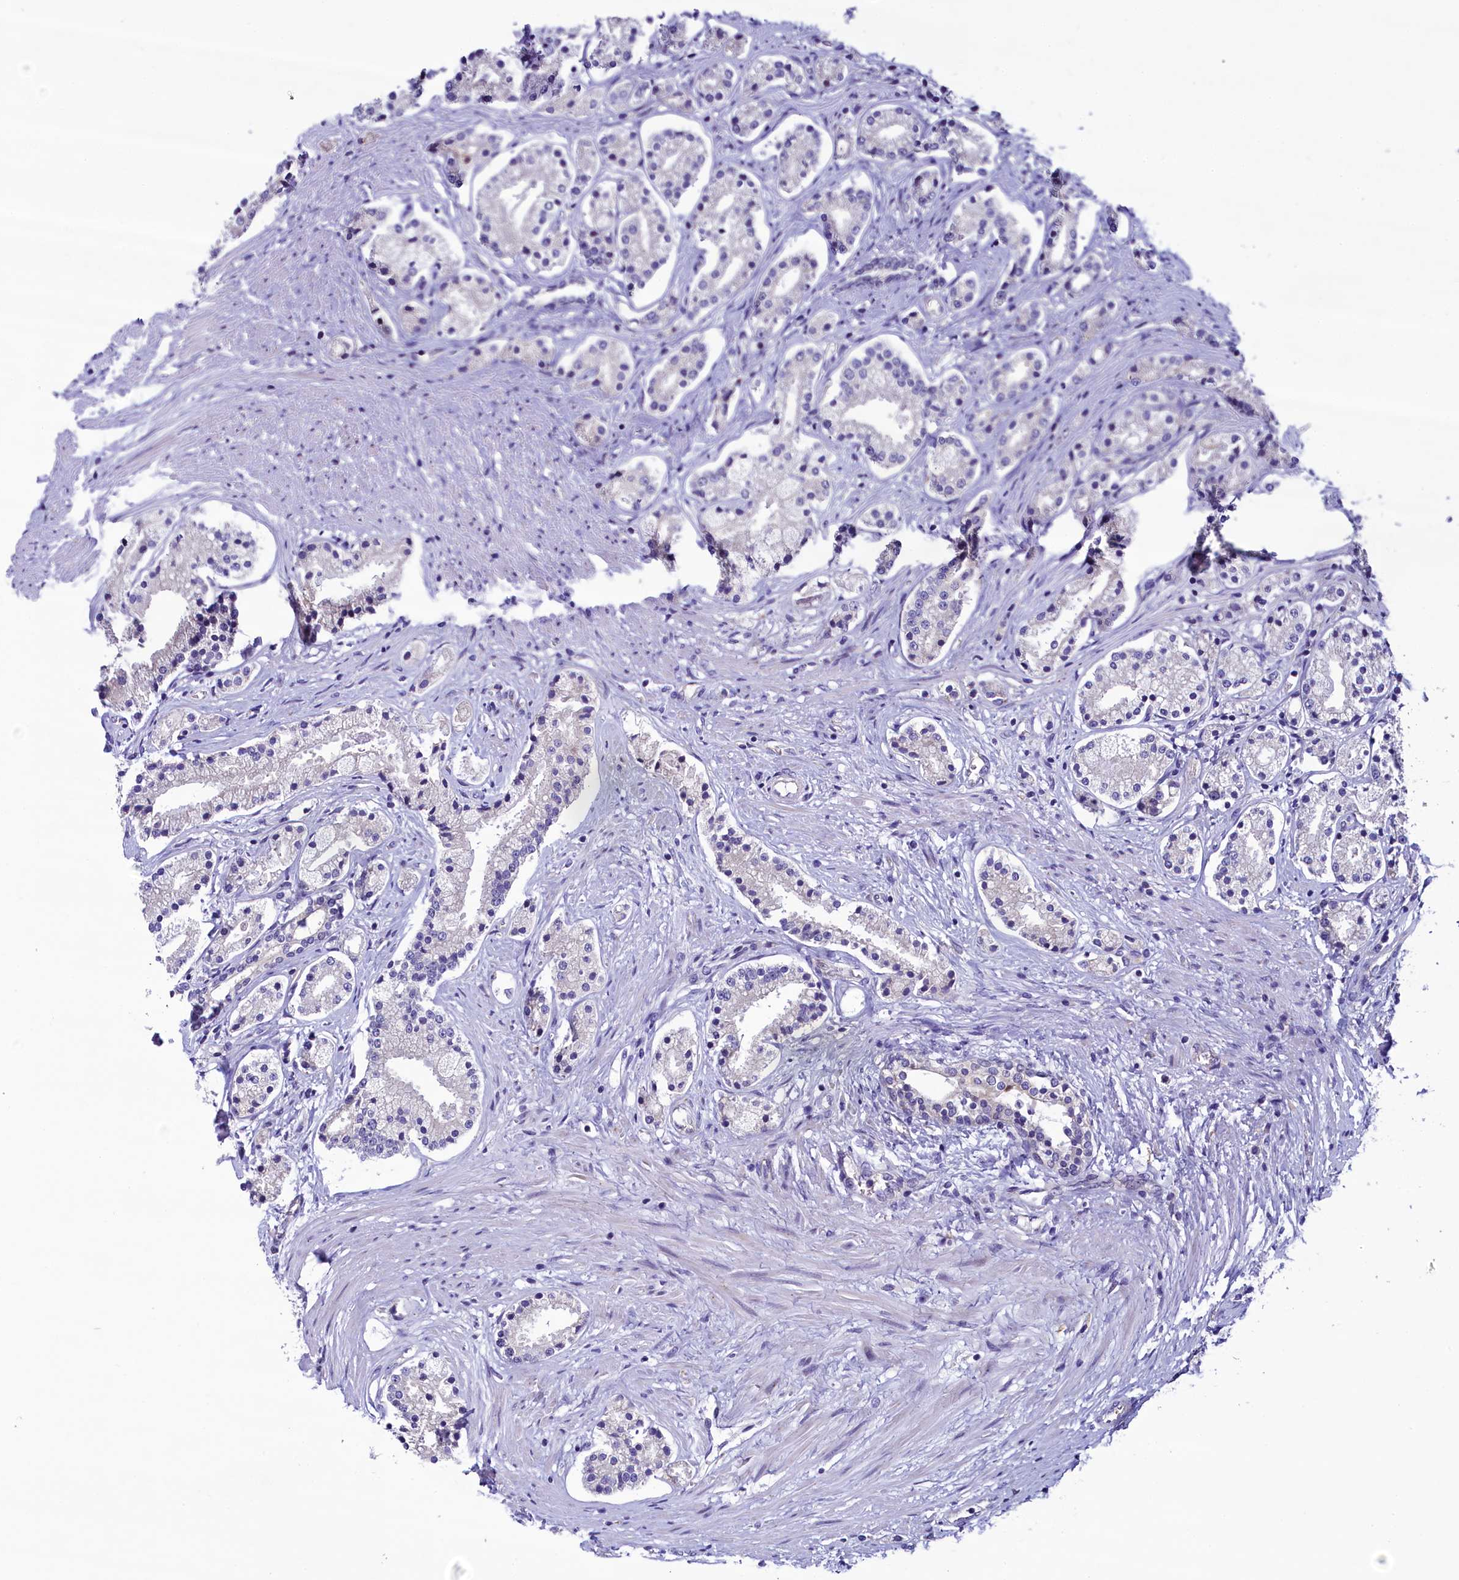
{"staining": {"intensity": "negative", "quantity": "none", "location": "none"}, "tissue": "prostate cancer", "cell_type": "Tumor cells", "image_type": "cancer", "snomed": [{"axis": "morphology", "description": "Adenocarcinoma, High grade"}, {"axis": "topography", "description": "Prostate"}], "caption": "High magnification brightfield microscopy of prostate cancer stained with DAB (brown) and counterstained with hematoxylin (blue): tumor cells show no significant positivity.", "gene": "KRBOX5", "patient": {"sex": "male", "age": 69}}